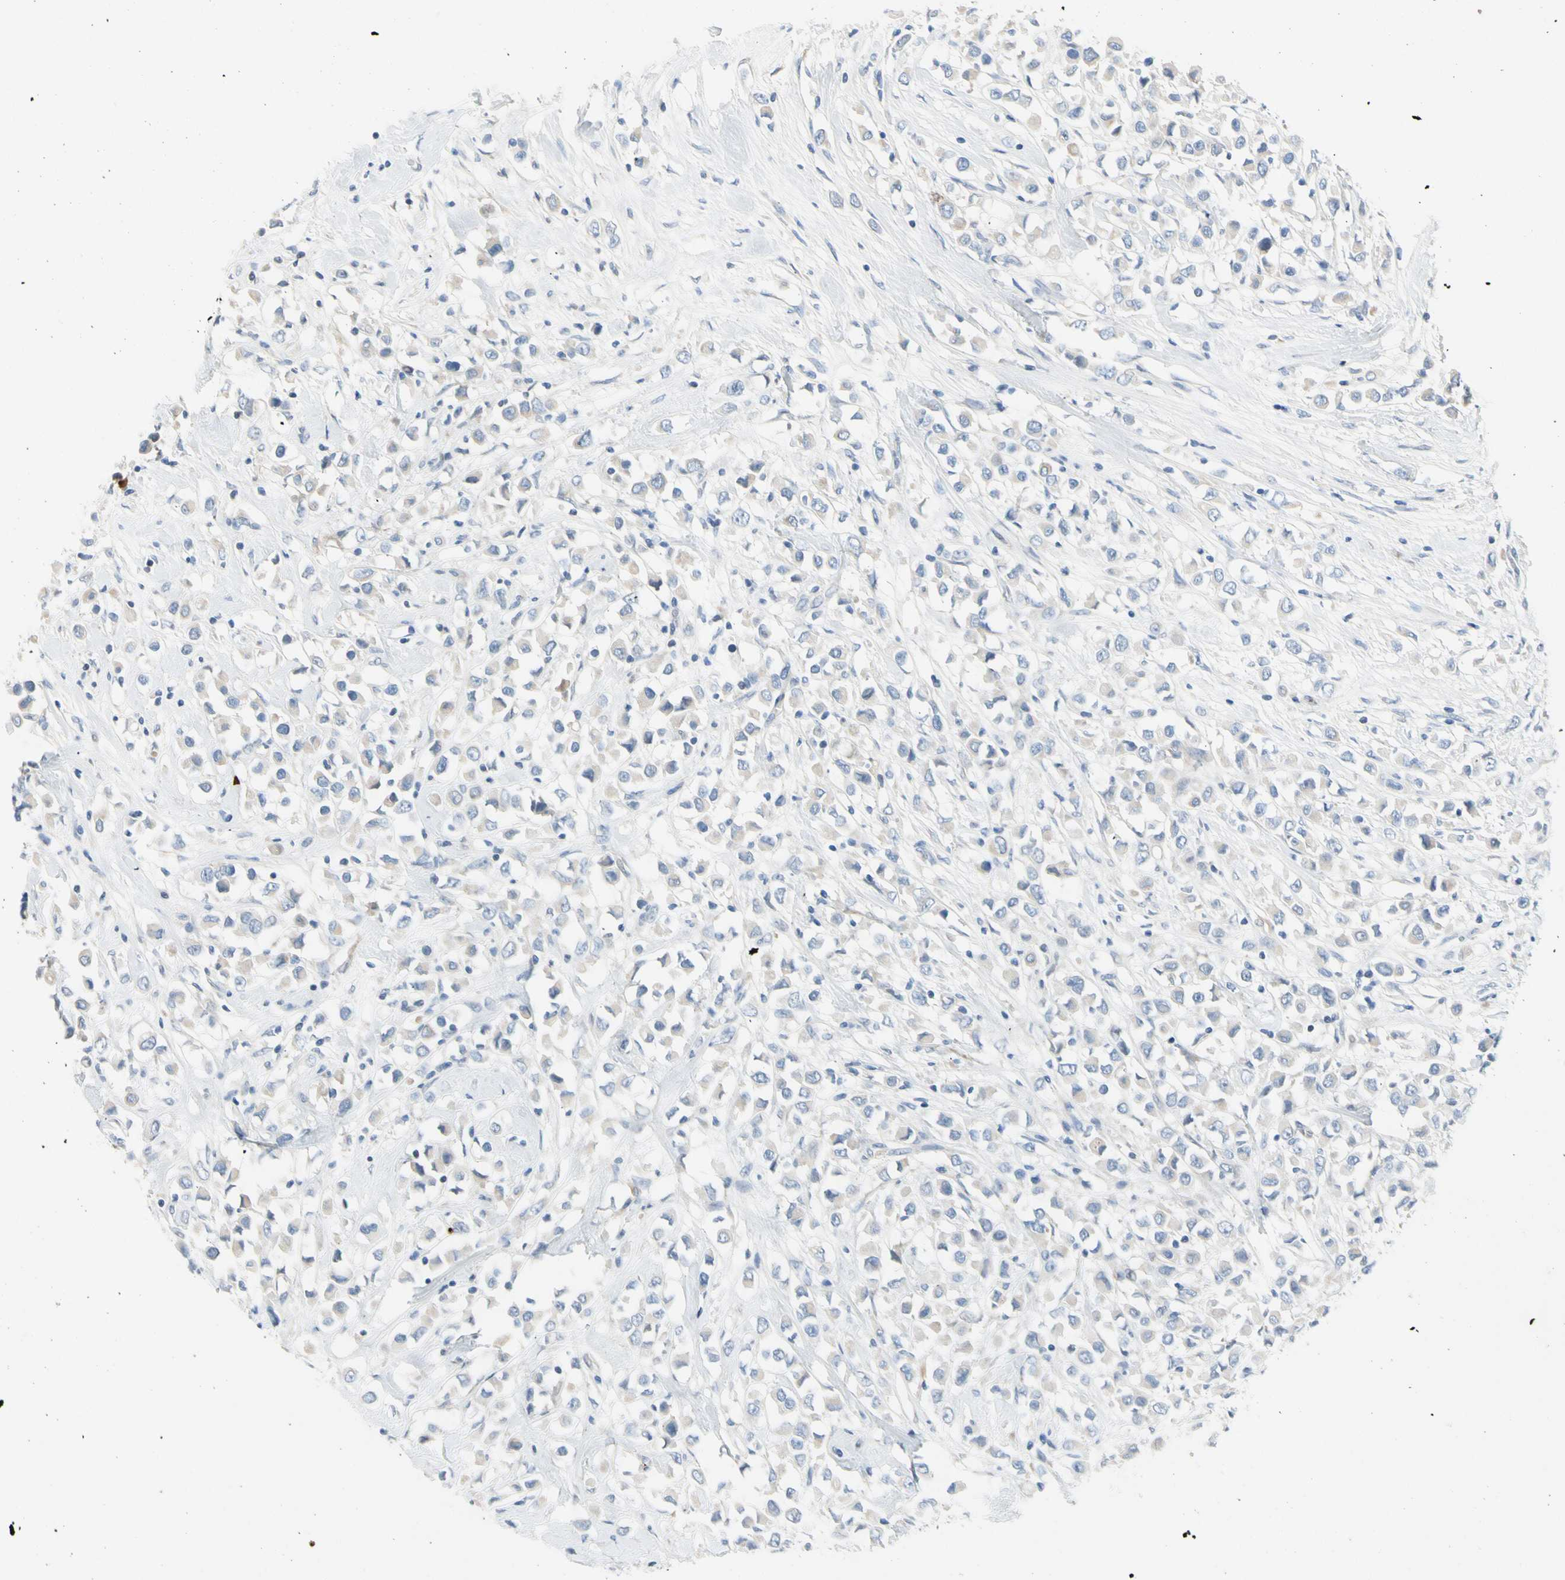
{"staining": {"intensity": "weak", "quantity": "<25%", "location": "cytoplasmic/membranous"}, "tissue": "breast cancer", "cell_type": "Tumor cells", "image_type": "cancer", "snomed": [{"axis": "morphology", "description": "Duct carcinoma"}, {"axis": "topography", "description": "Breast"}], "caption": "Immunohistochemical staining of breast cancer (infiltrating ductal carcinoma) reveals no significant expression in tumor cells. (DAB immunohistochemistry (IHC) visualized using brightfield microscopy, high magnification).", "gene": "PPBP", "patient": {"sex": "female", "age": 61}}